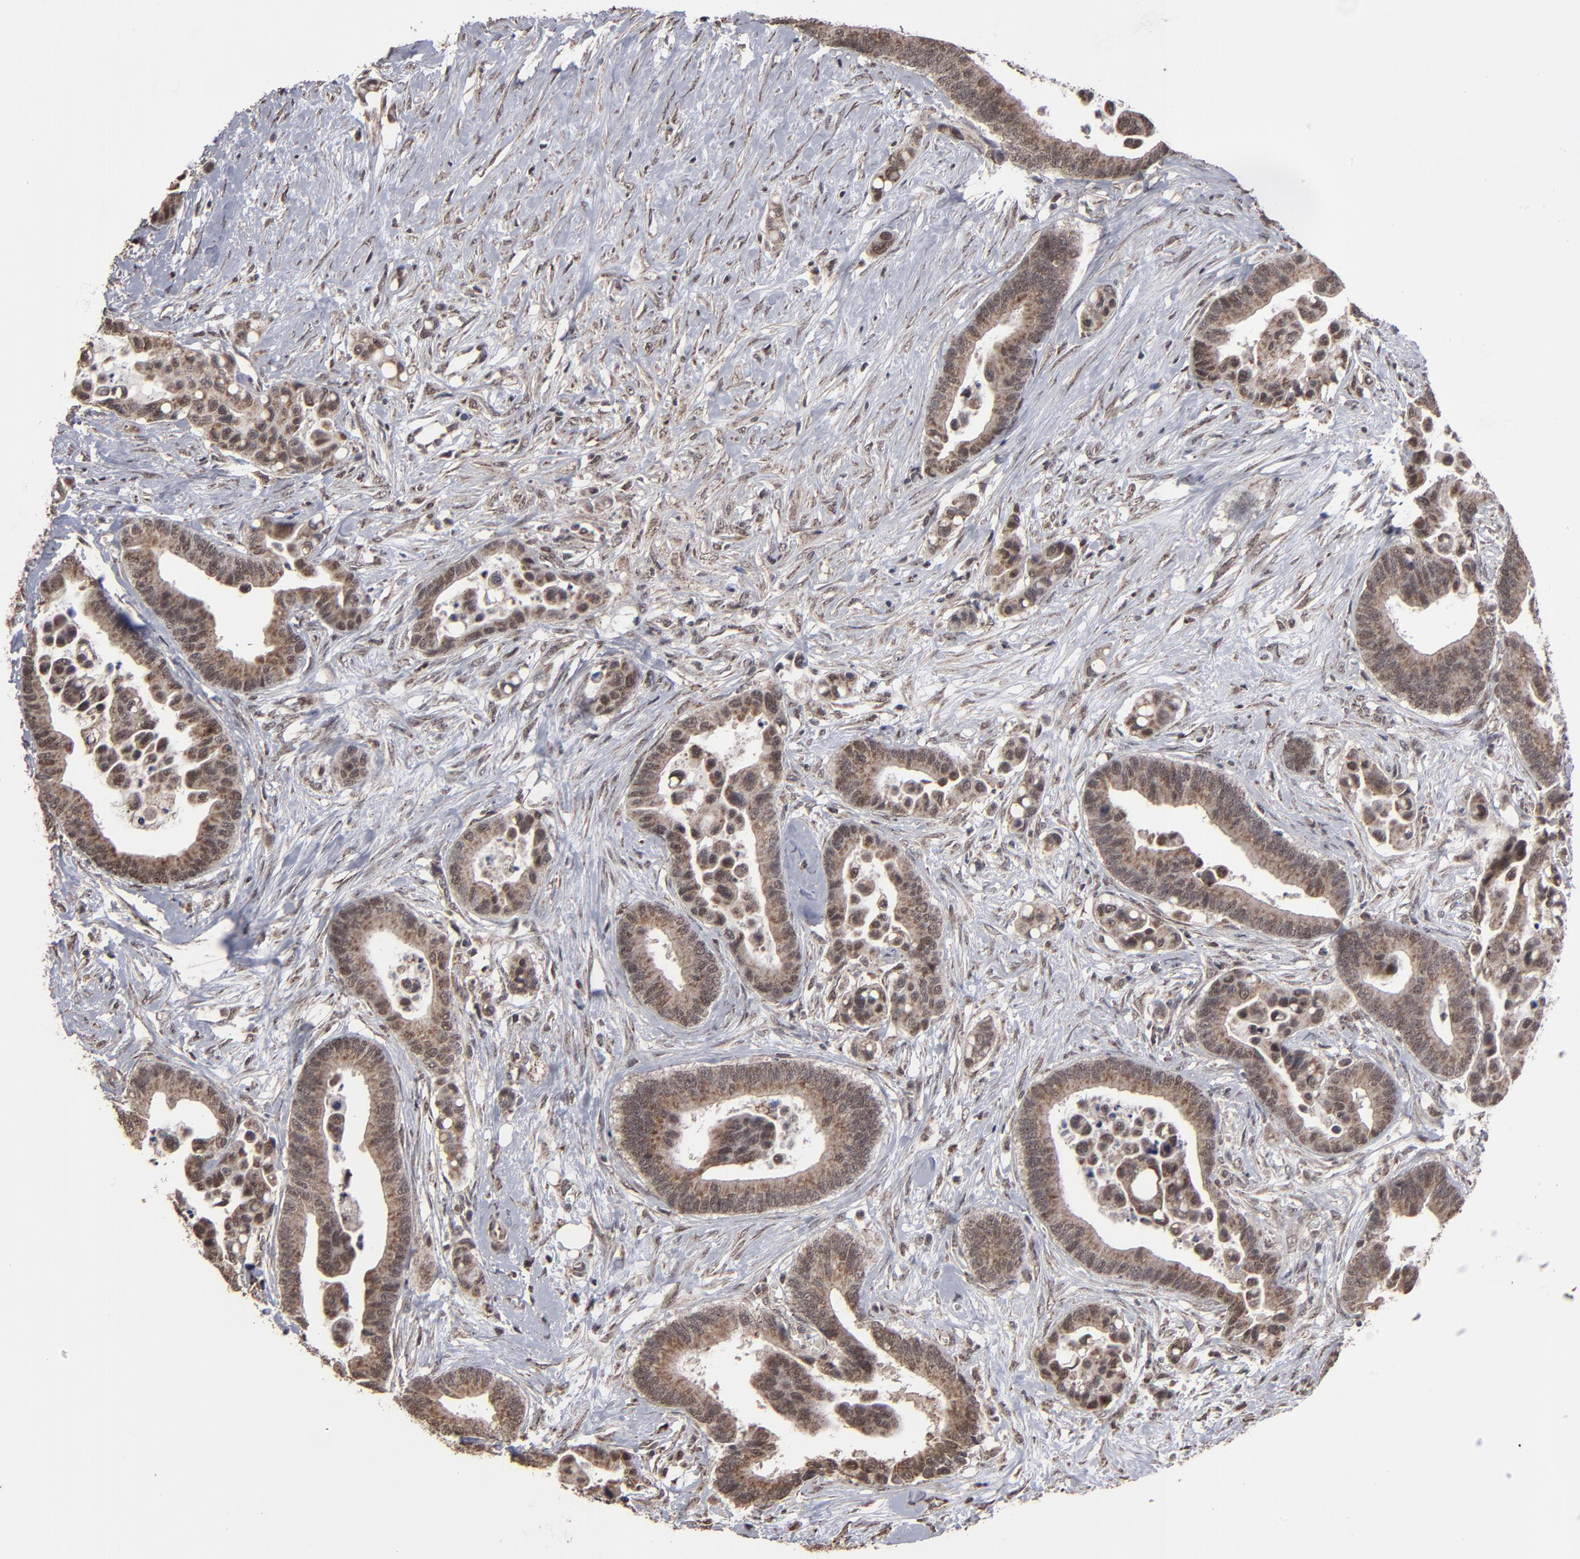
{"staining": {"intensity": "moderate", "quantity": ">75%", "location": "cytoplasmic/membranous"}, "tissue": "colorectal cancer", "cell_type": "Tumor cells", "image_type": "cancer", "snomed": [{"axis": "morphology", "description": "Adenocarcinoma, NOS"}, {"axis": "topography", "description": "Colon"}], "caption": "Immunohistochemistry staining of colorectal cancer, which displays medium levels of moderate cytoplasmic/membranous staining in about >75% of tumor cells indicating moderate cytoplasmic/membranous protein positivity. The staining was performed using DAB (3,3'-diaminobenzidine) (brown) for protein detection and nuclei were counterstained in hematoxylin (blue).", "gene": "BNIP3", "patient": {"sex": "male", "age": 82}}